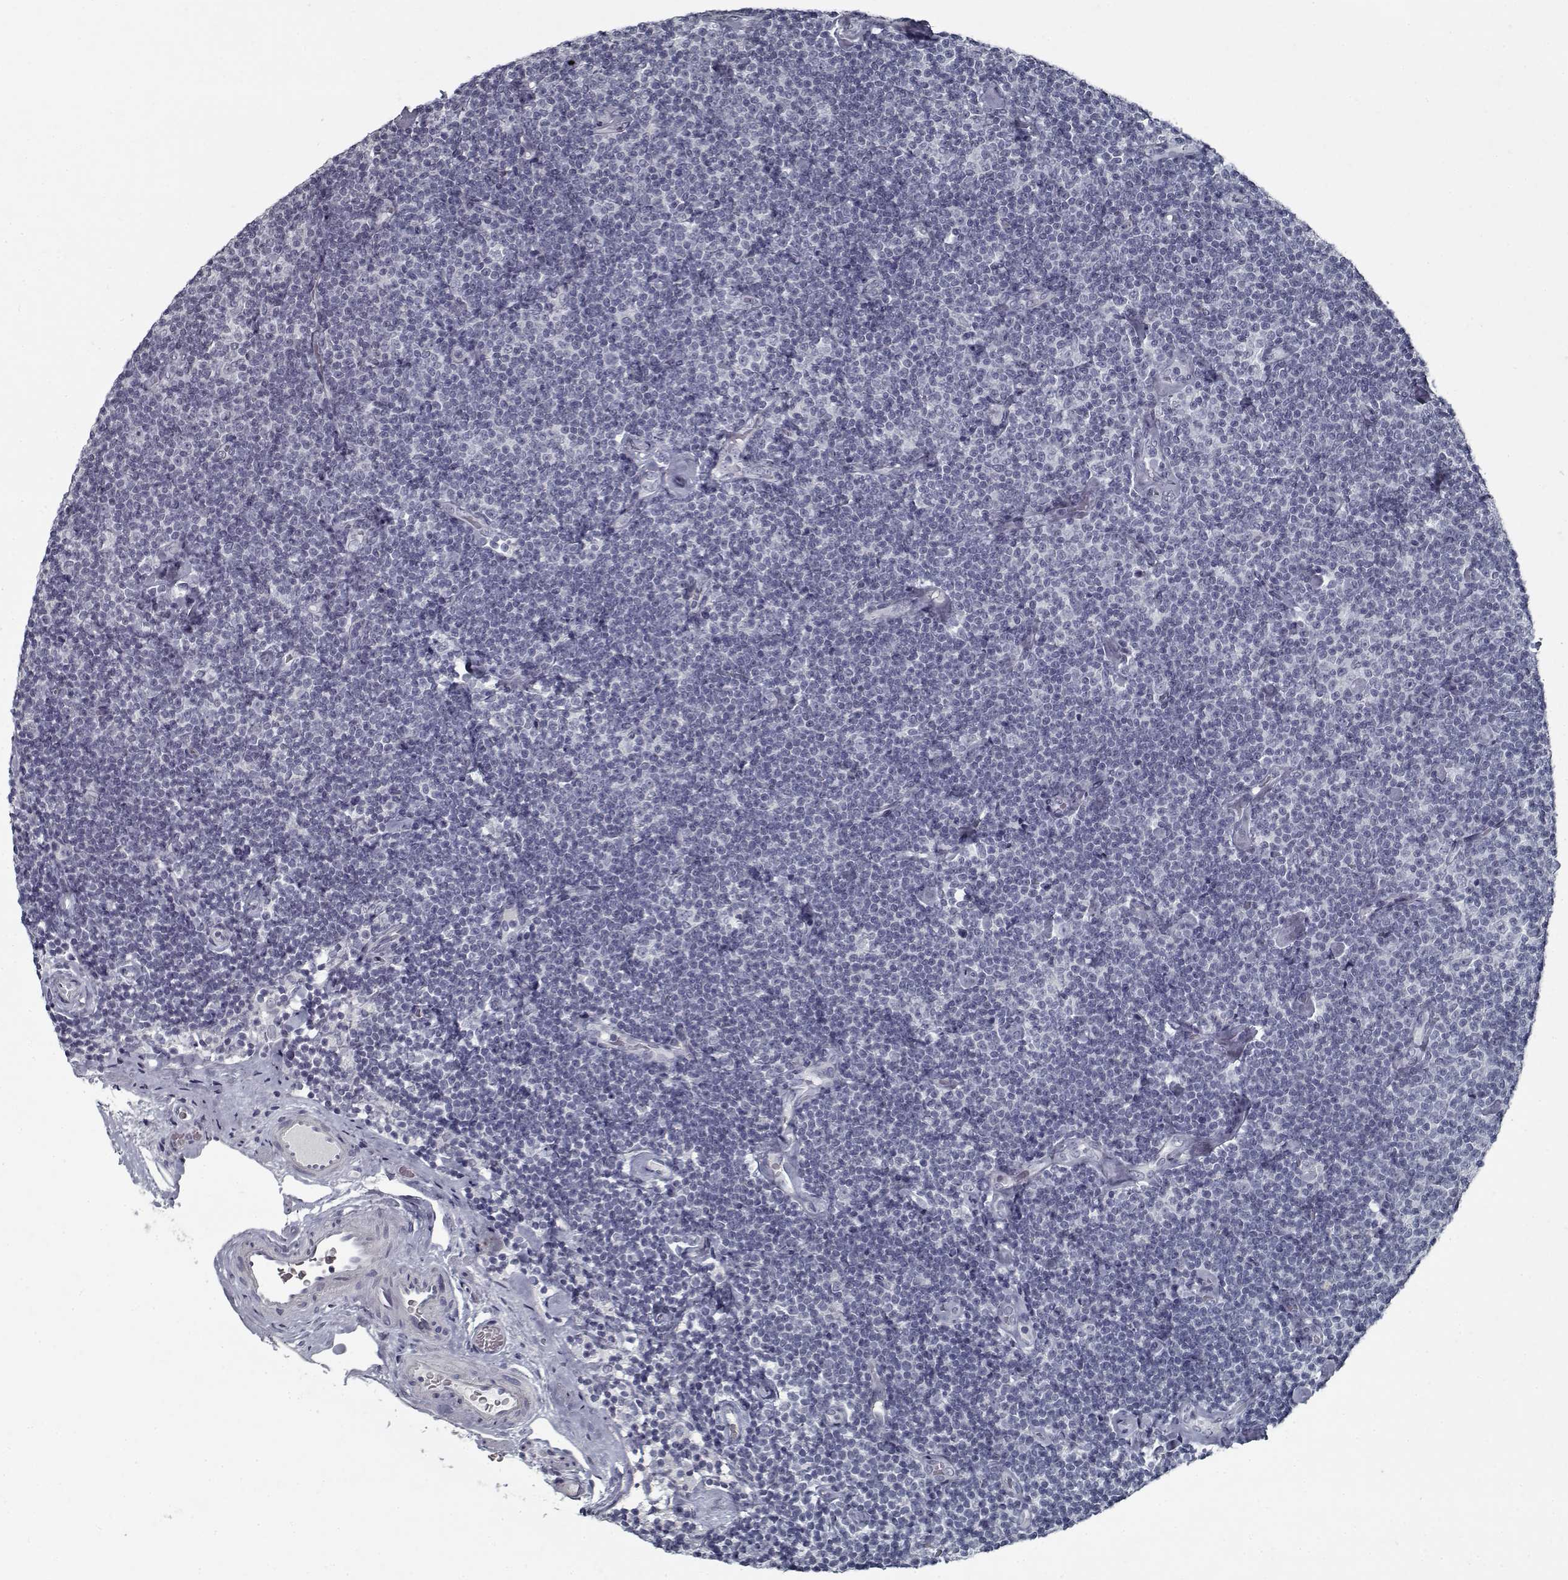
{"staining": {"intensity": "negative", "quantity": "none", "location": "none"}, "tissue": "lymphoma", "cell_type": "Tumor cells", "image_type": "cancer", "snomed": [{"axis": "morphology", "description": "Malignant lymphoma, non-Hodgkin's type, Low grade"}, {"axis": "topography", "description": "Lymph node"}], "caption": "Tumor cells are negative for protein expression in human lymphoma.", "gene": "GAD2", "patient": {"sex": "male", "age": 81}}